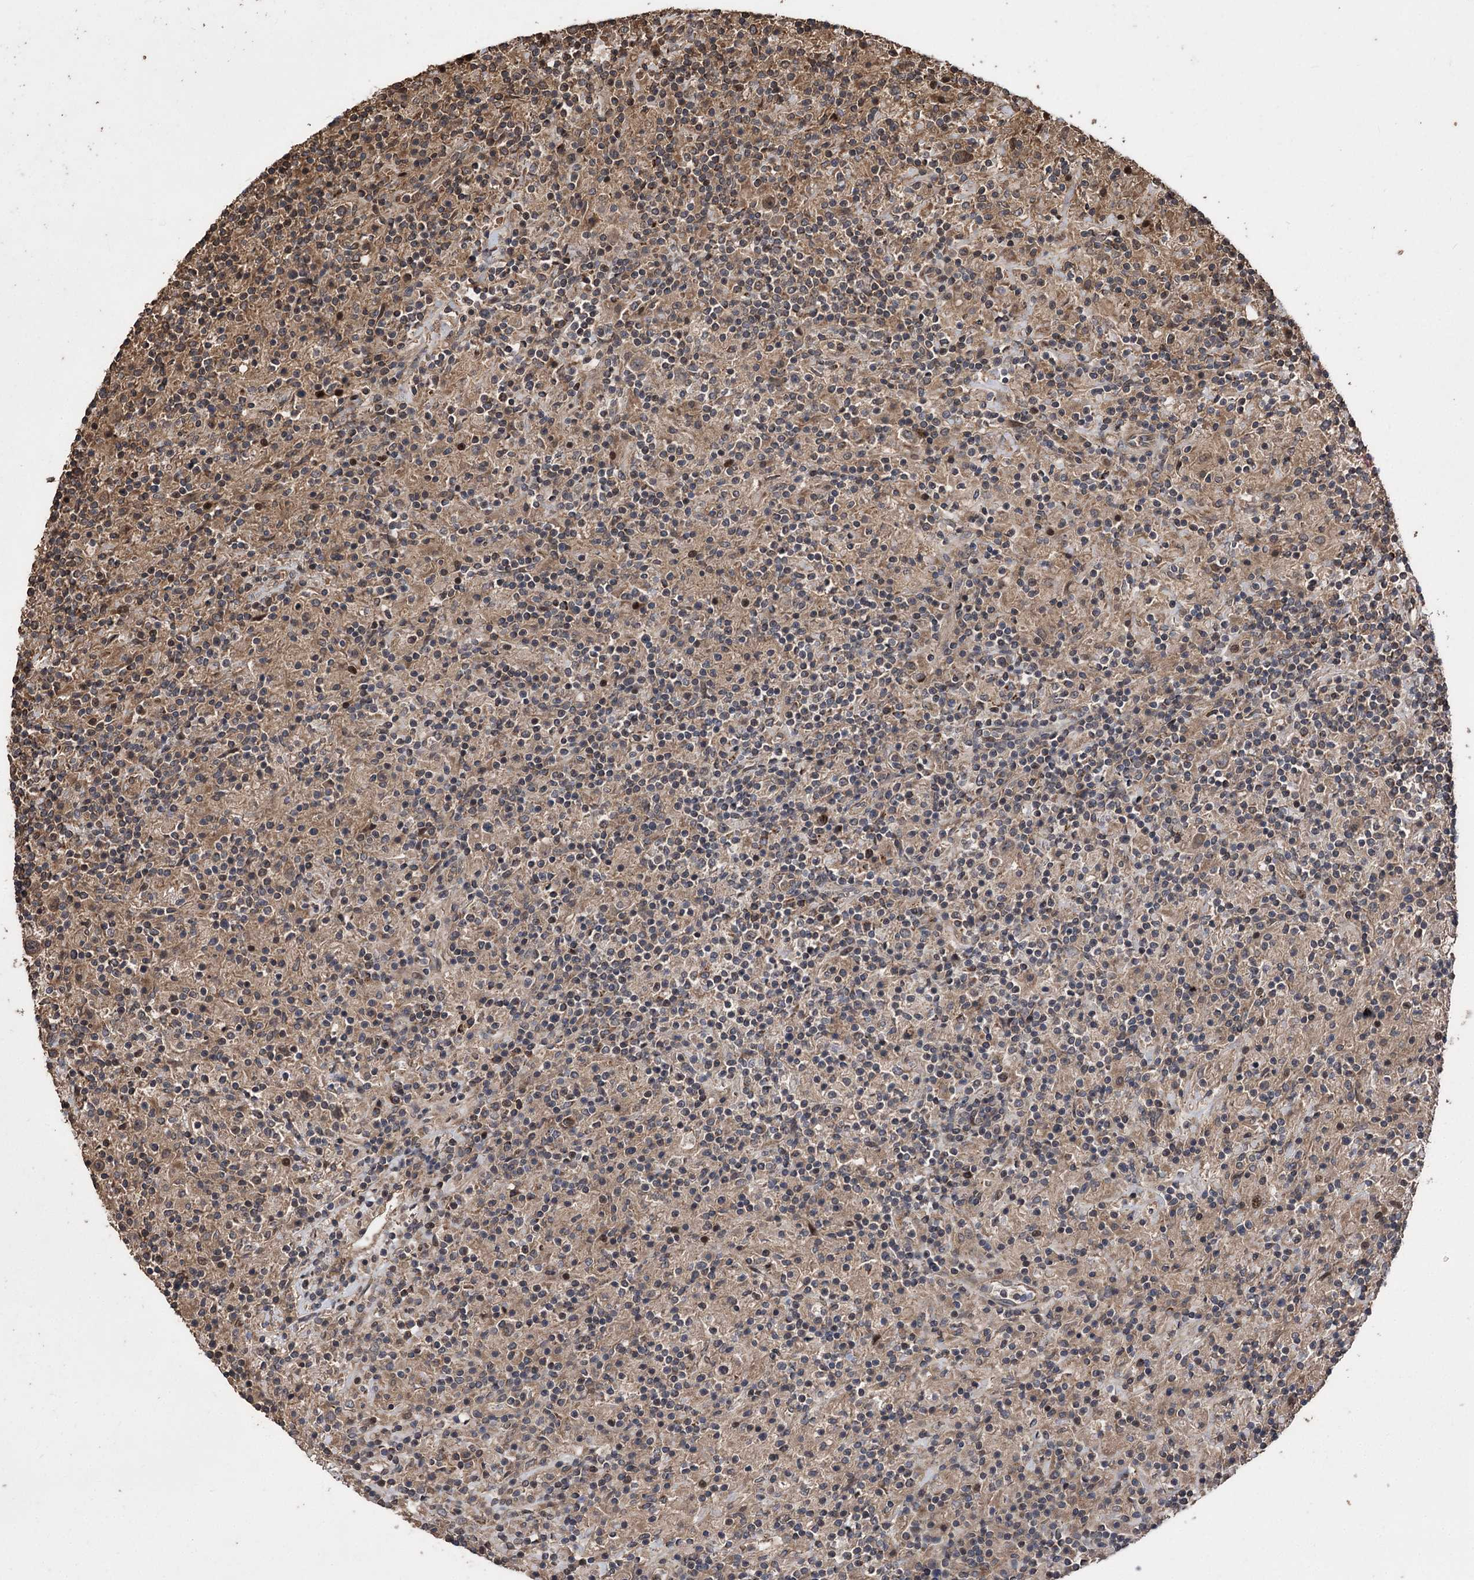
{"staining": {"intensity": "moderate", "quantity": "<25%", "location": "cytoplasmic/membranous"}, "tissue": "lymphoma", "cell_type": "Tumor cells", "image_type": "cancer", "snomed": [{"axis": "morphology", "description": "Hodgkin's disease, NOS"}, {"axis": "topography", "description": "Lymph node"}], "caption": "The image displays immunohistochemical staining of lymphoma. There is moderate cytoplasmic/membranous positivity is seen in approximately <25% of tumor cells.", "gene": "RASSF3", "patient": {"sex": "male", "age": 70}}